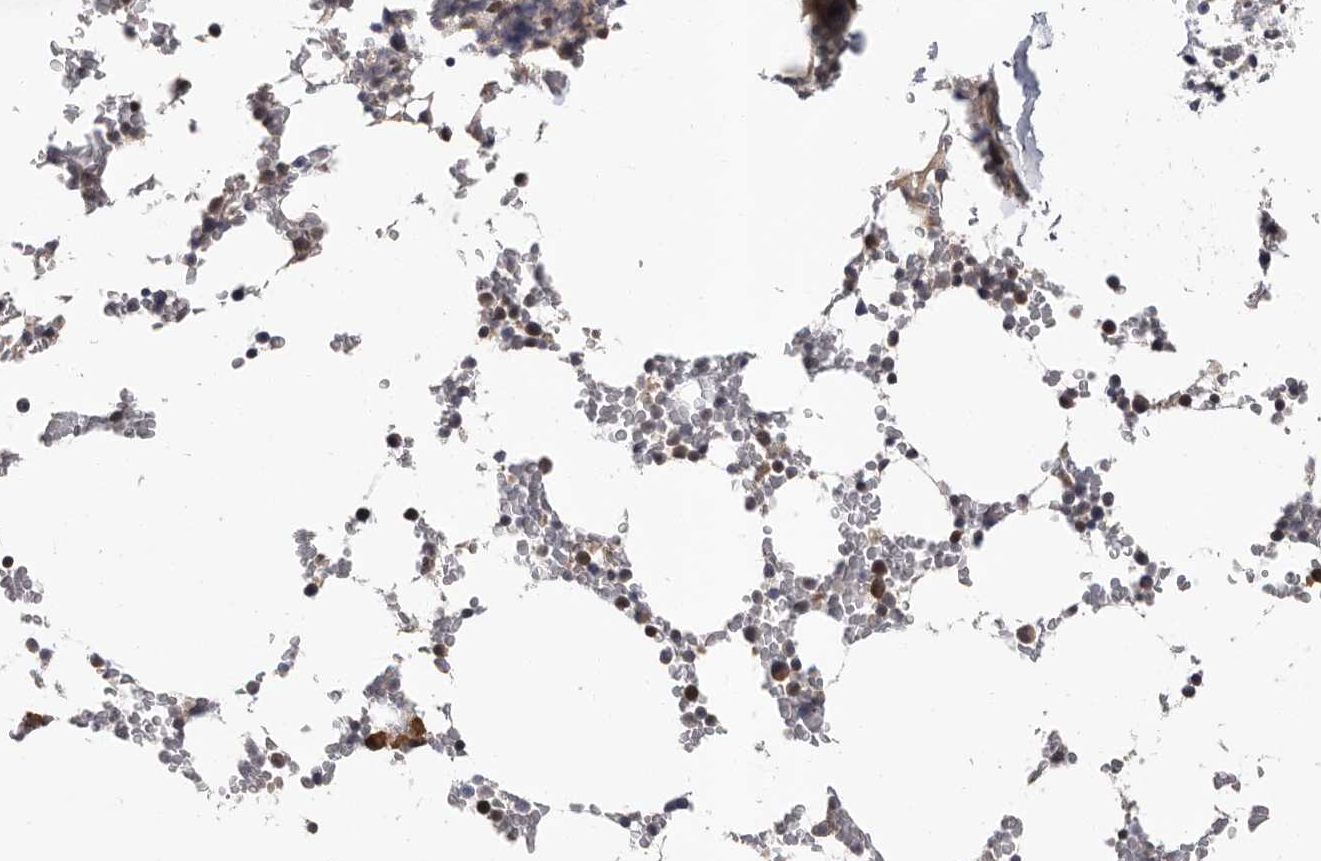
{"staining": {"intensity": "weak", "quantity": "25%-75%", "location": "cytoplasmic/membranous,nuclear"}, "tissue": "bone marrow", "cell_type": "Hematopoietic cells", "image_type": "normal", "snomed": [{"axis": "morphology", "description": "Normal tissue, NOS"}, {"axis": "topography", "description": "Bone marrow"}], "caption": "Weak cytoplasmic/membranous,nuclear protein staining is identified in about 25%-75% of hematopoietic cells in bone marrow. The staining was performed using DAB to visualize the protein expression in brown, while the nuclei were stained in blue with hematoxylin (Magnification: 20x).", "gene": "MED8", "patient": {"sex": "male", "age": 58}}